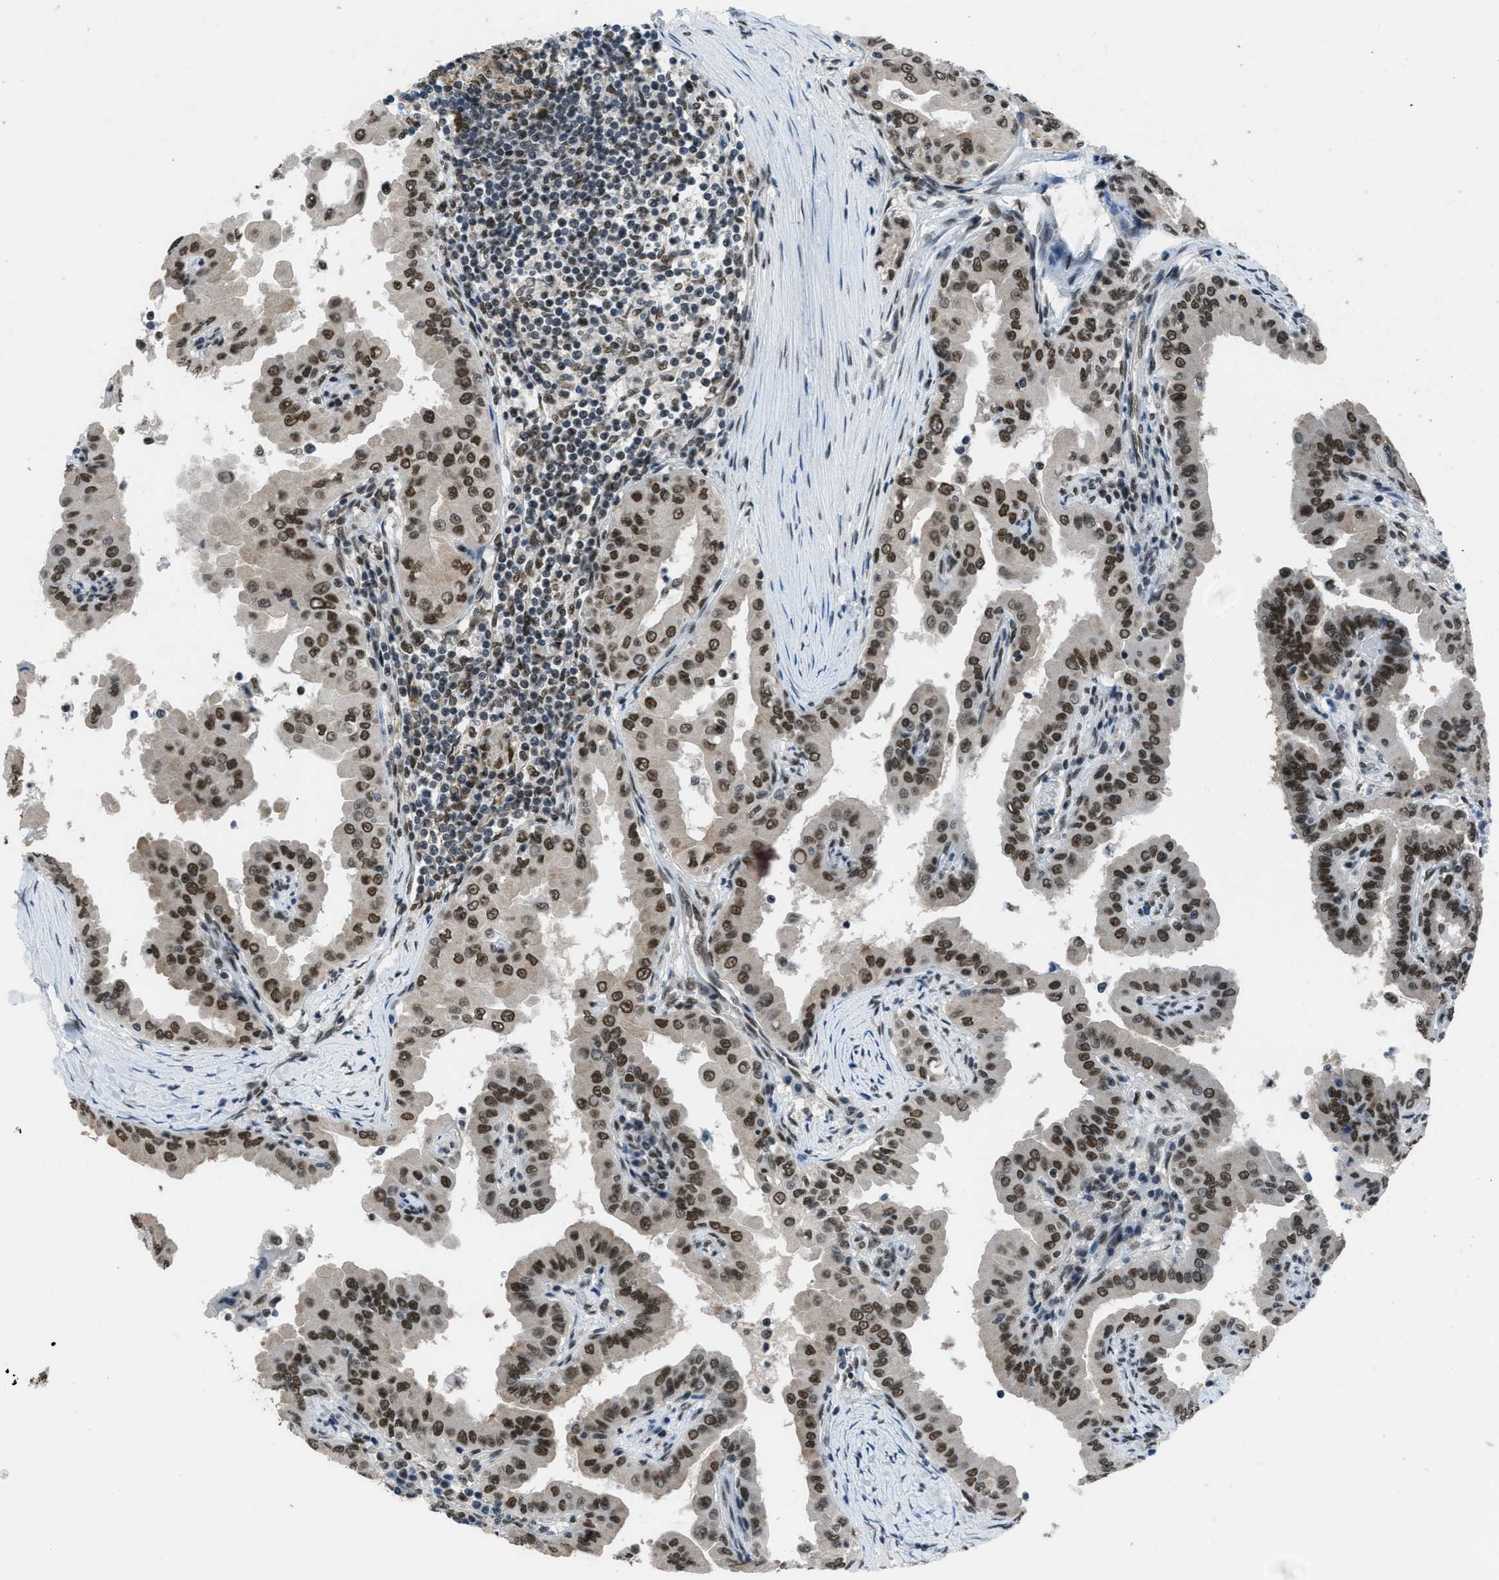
{"staining": {"intensity": "strong", "quantity": ">75%", "location": "nuclear"}, "tissue": "thyroid cancer", "cell_type": "Tumor cells", "image_type": "cancer", "snomed": [{"axis": "morphology", "description": "Papillary adenocarcinoma, NOS"}, {"axis": "topography", "description": "Thyroid gland"}], "caption": "Human thyroid cancer (papillary adenocarcinoma) stained for a protein (brown) displays strong nuclear positive expression in approximately >75% of tumor cells.", "gene": "GATAD2B", "patient": {"sex": "male", "age": 33}}